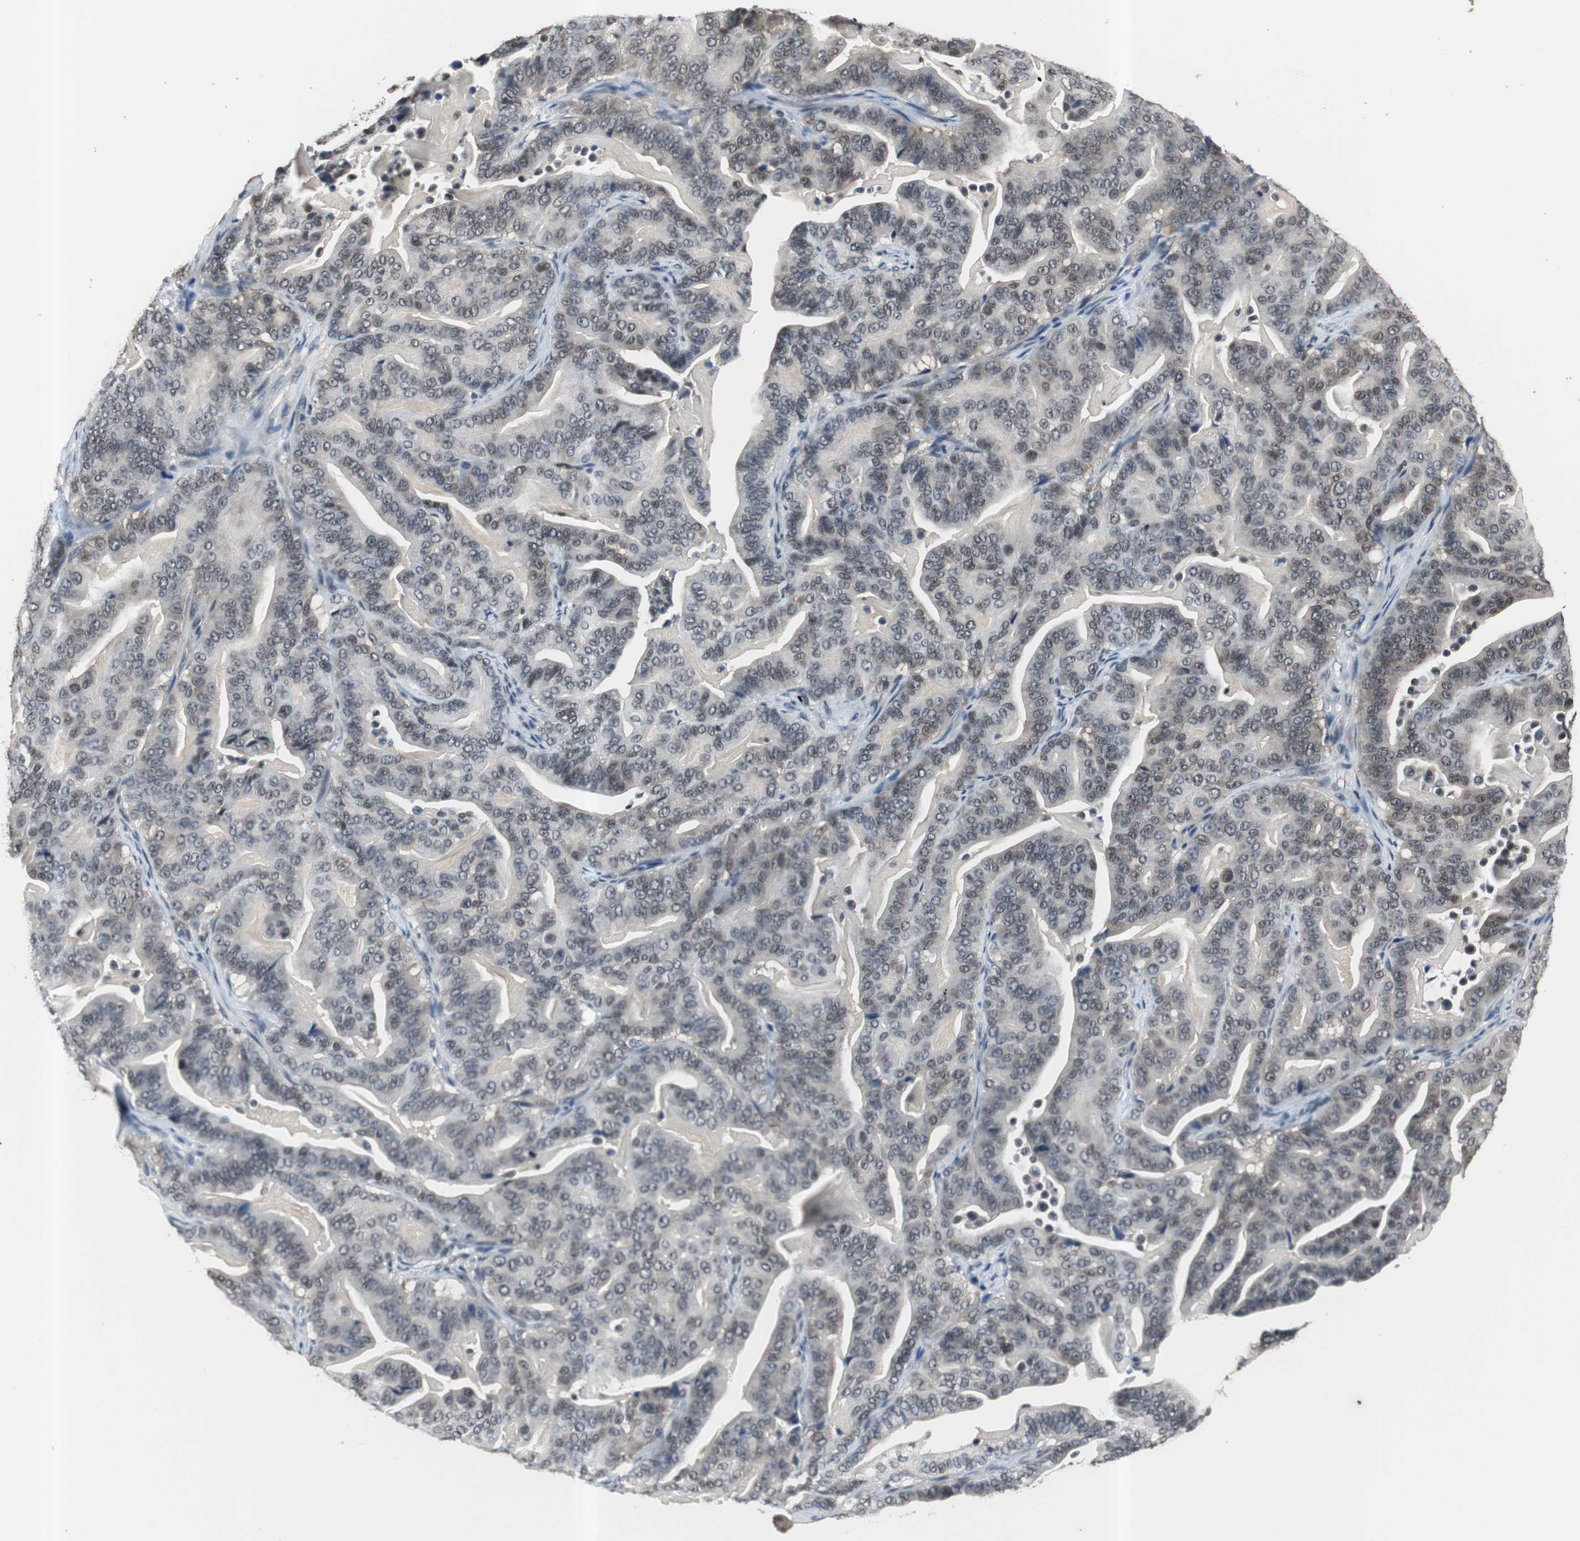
{"staining": {"intensity": "weak", "quantity": "<25%", "location": "cytoplasmic/membranous"}, "tissue": "pancreatic cancer", "cell_type": "Tumor cells", "image_type": "cancer", "snomed": [{"axis": "morphology", "description": "Adenocarcinoma, NOS"}, {"axis": "topography", "description": "Pancreas"}], "caption": "The micrograph shows no significant expression in tumor cells of pancreatic adenocarcinoma. (DAB (3,3'-diaminobenzidine) immunohistochemistry visualized using brightfield microscopy, high magnification).", "gene": "SMAD1", "patient": {"sex": "male", "age": 63}}